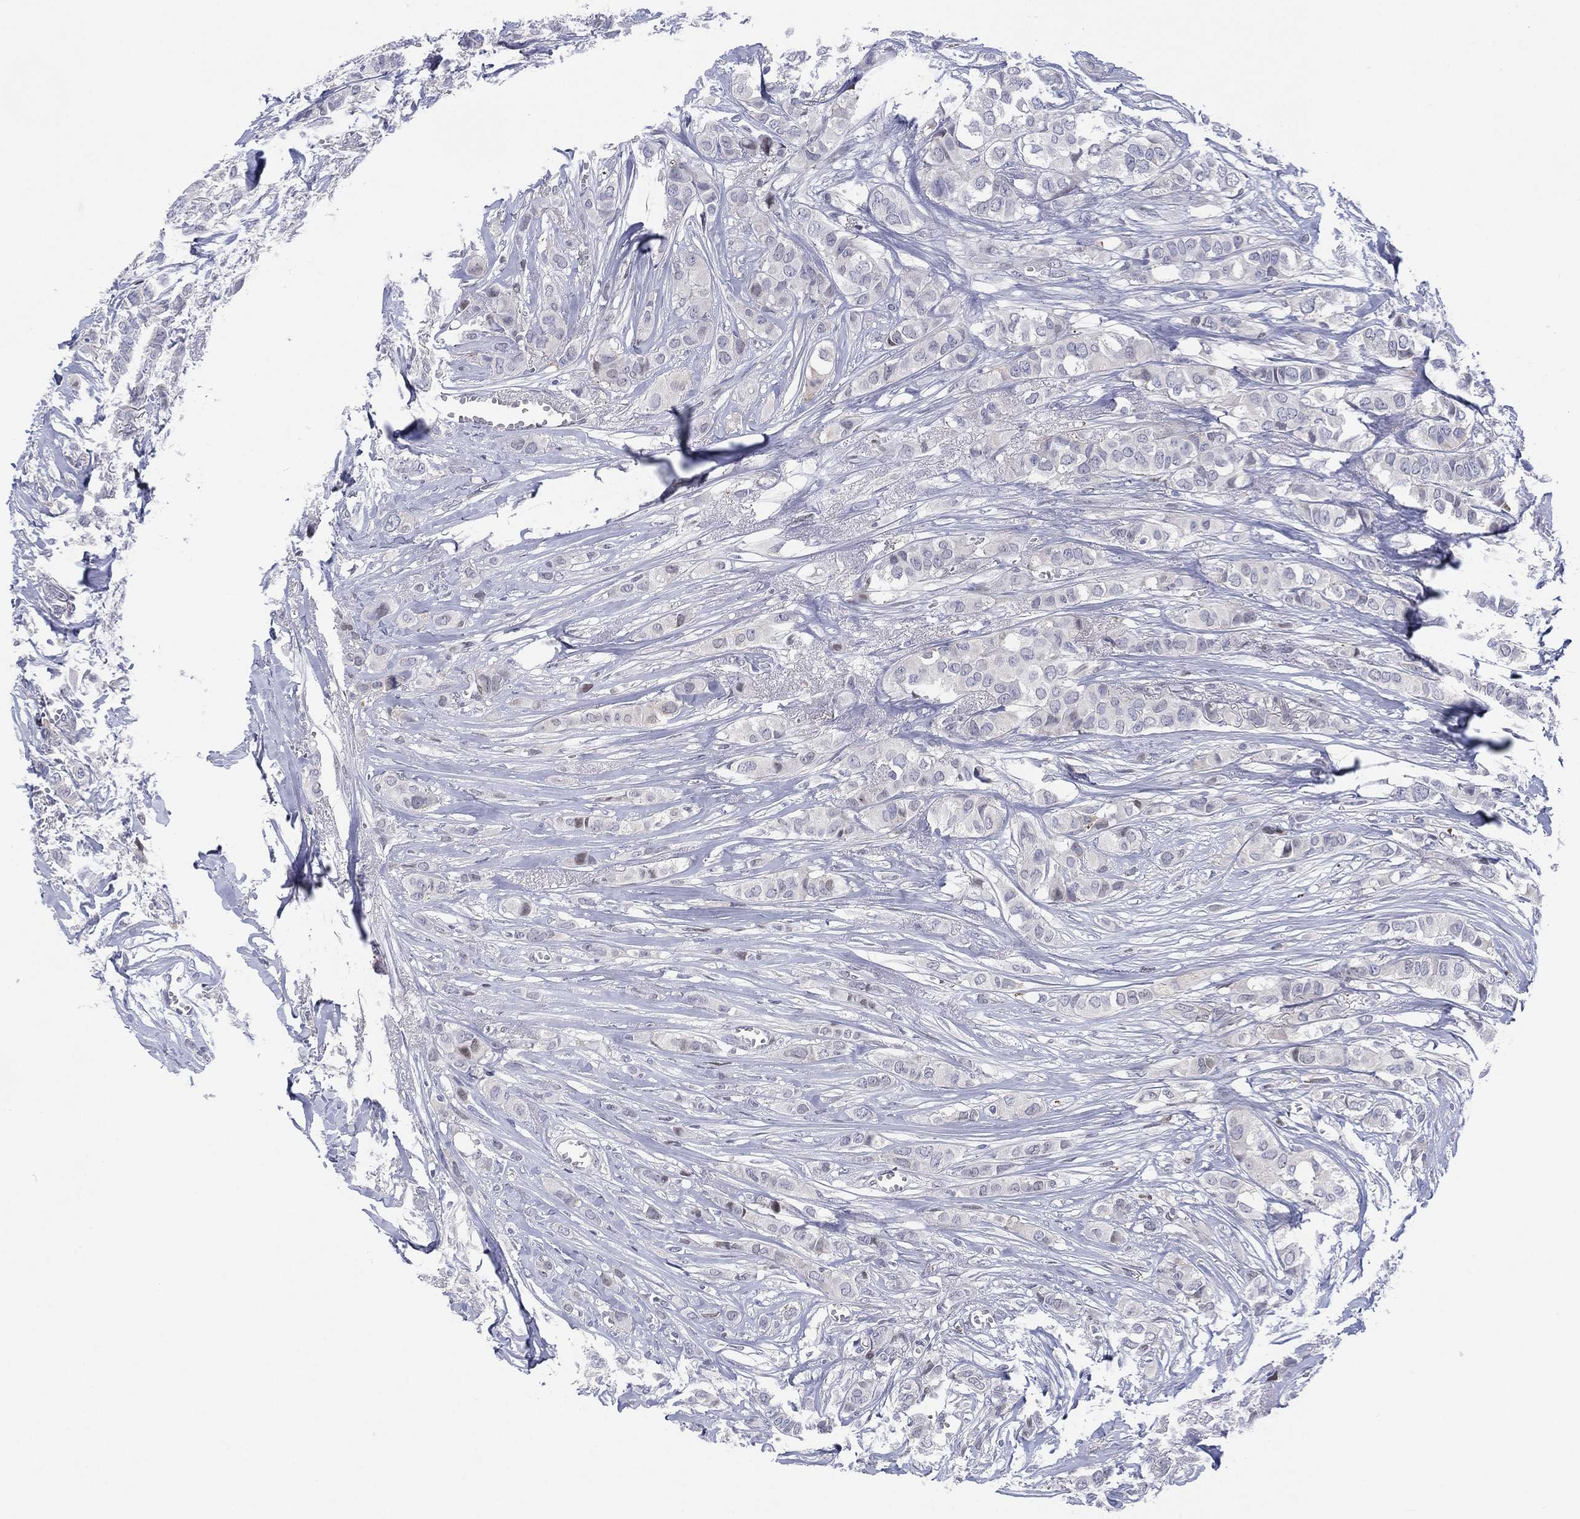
{"staining": {"intensity": "negative", "quantity": "none", "location": "none"}, "tissue": "breast cancer", "cell_type": "Tumor cells", "image_type": "cancer", "snomed": [{"axis": "morphology", "description": "Duct carcinoma"}, {"axis": "topography", "description": "Breast"}], "caption": "High magnification brightfield microscopy of breast cancer stained with DAB (brown) and counterstained with hematoxylin (blue): tumor cells show no significant positivity.", "gene": "SLC4A4", "patient": {"sex": "female", "age": 85}}